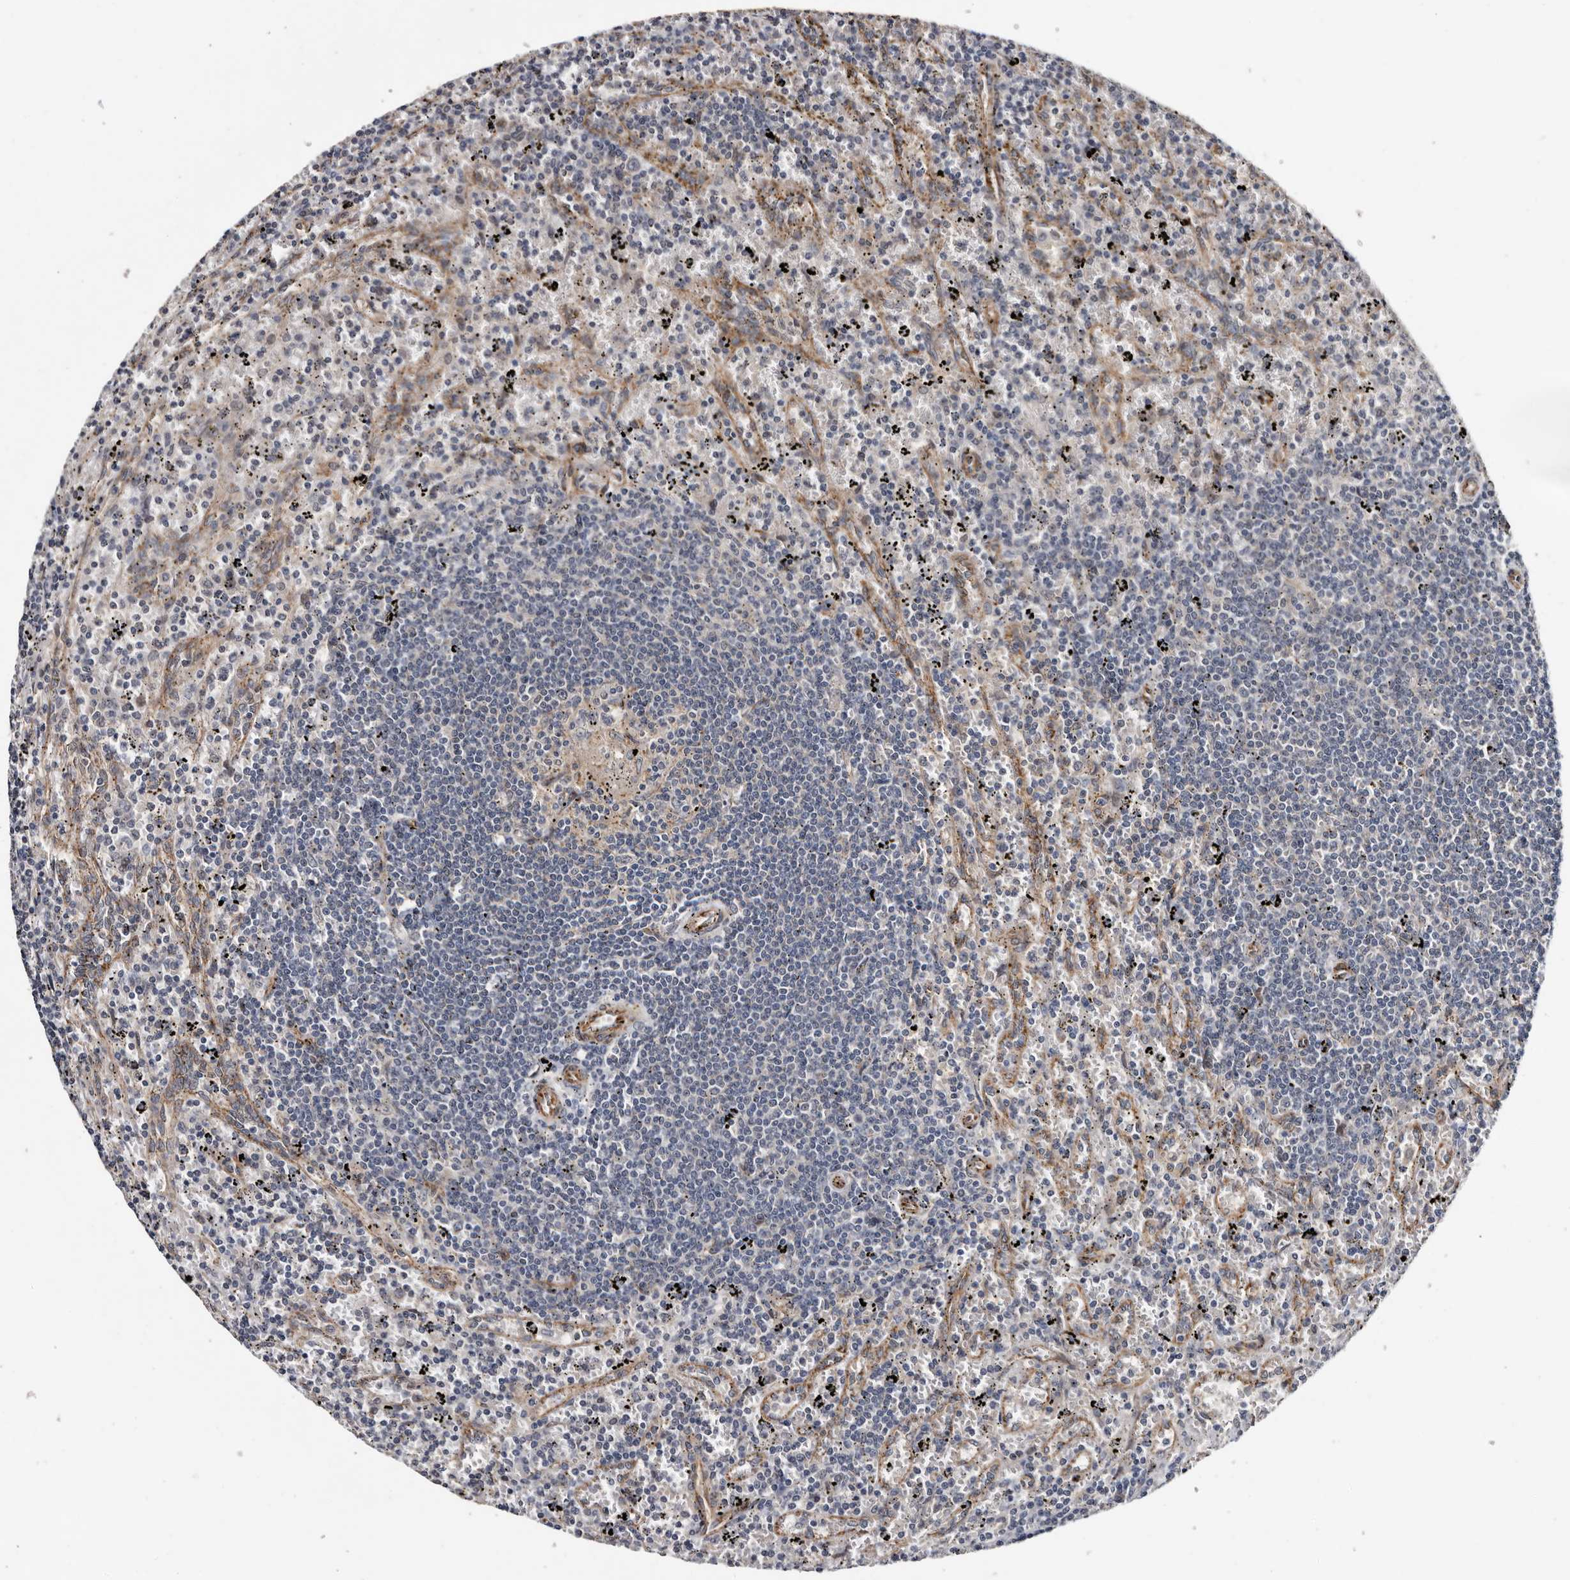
{"staining": {"intensity": "negative", "quantity": "none", "location": "none"}, "tissue": "lymphoma", "cell_type": "Tumor cells", "image_type": "cancer", "snomed": [{"axis": "morphology", "description": "Malignant lymphoma, non-Hodgkin's type, Low grade"}, {"axis": "topography", "description": "Spleen"}], "caption": "The immunohistochemistry (IHC) histopathology image has no significant expression in tumor cells of low-grade malignant lymphoma, non-Hodgkin's type tissue. (DAB immunohistochemistry, high magnification).", "gene": "ARMCX2", "patient": {"sex": "male", "age": 76}}